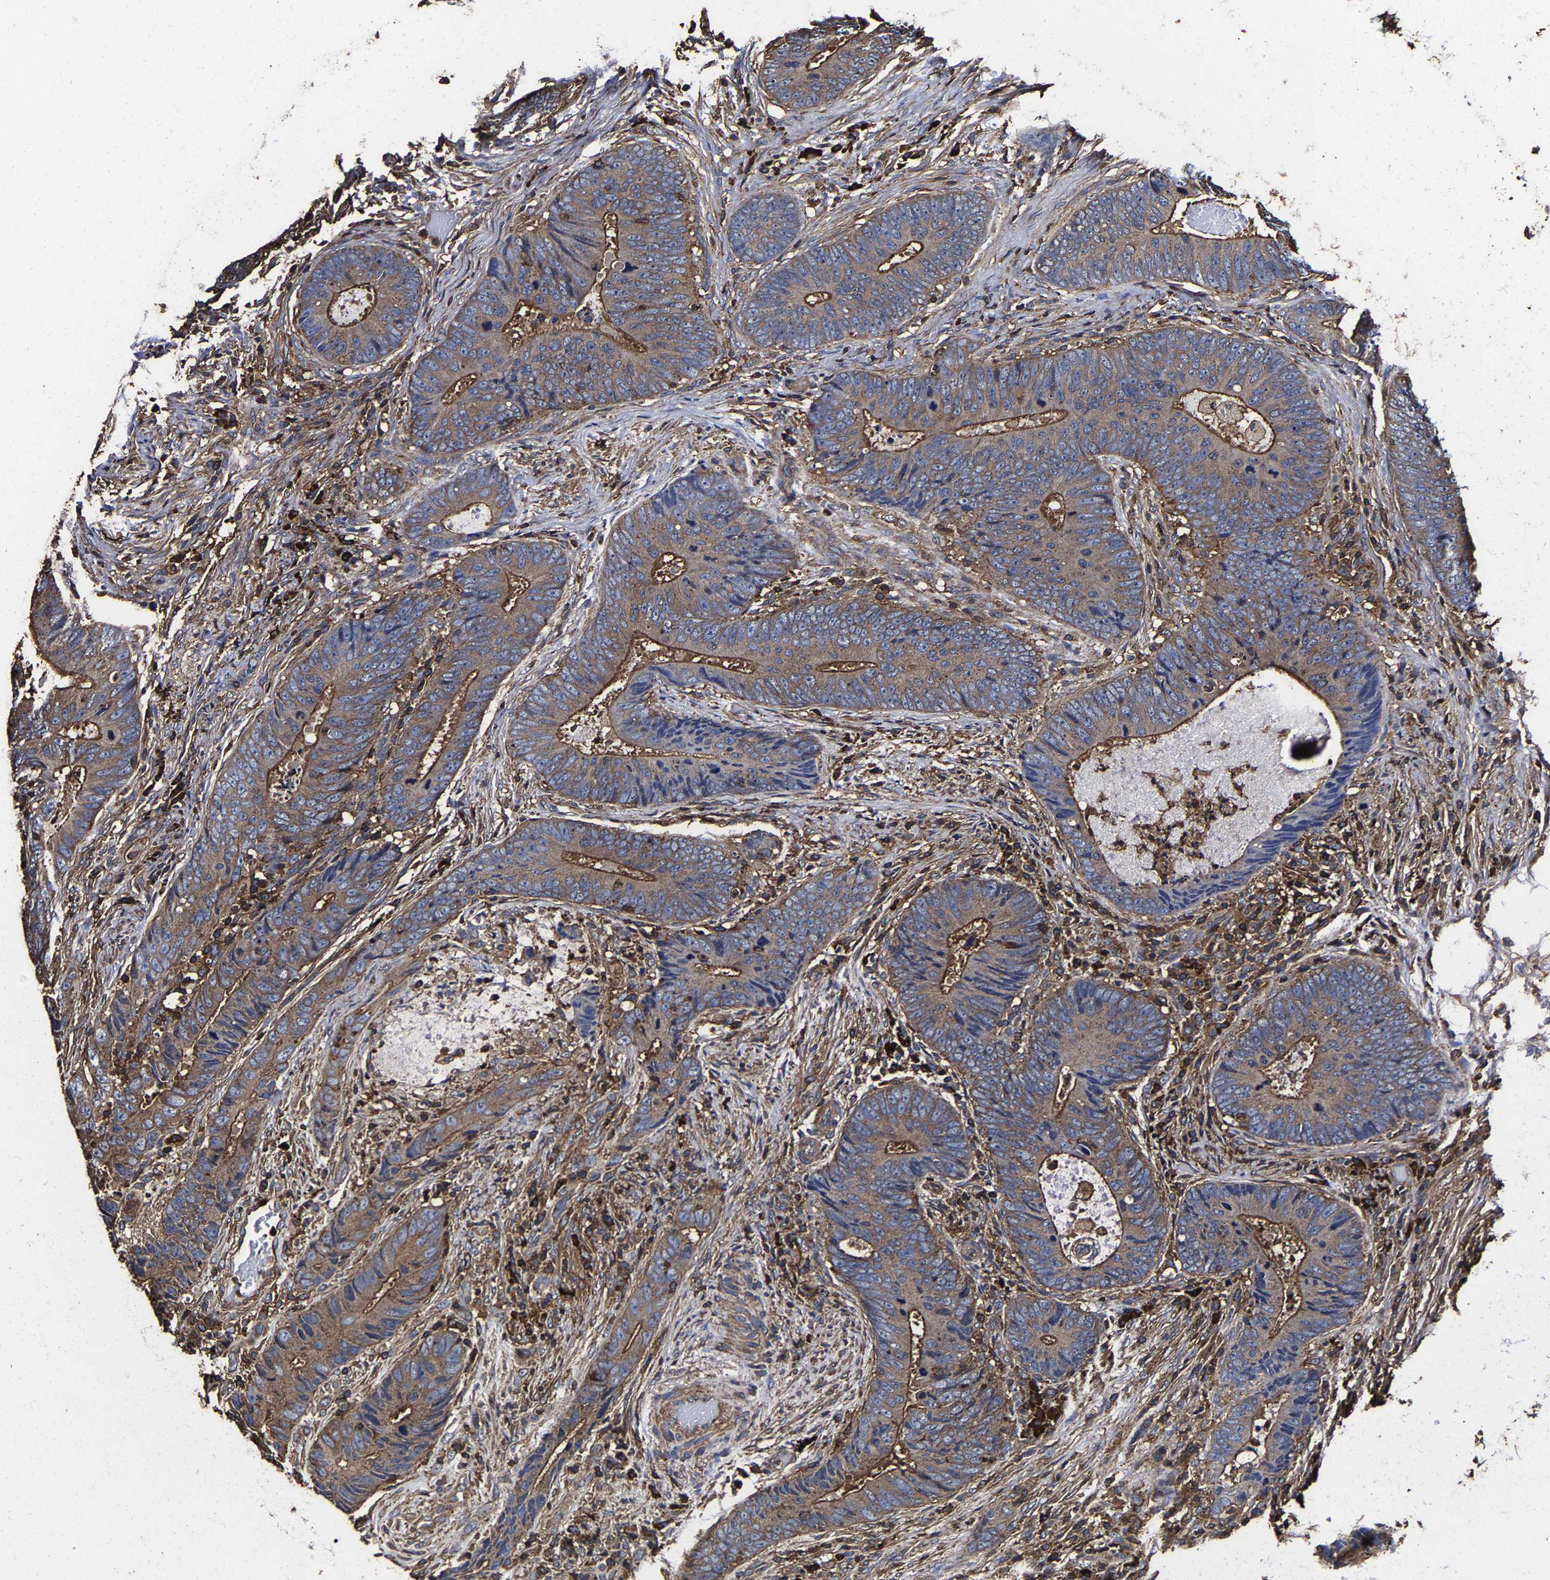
{"staining": {"intensity": "moderate", "quantity": ">75%", "location": "cytoplasmic/membranous"}, "tissue": "colorectal cancer", "cell_type": "Tumor cells", "image_type": "cancer", "snomed": [{"axis": "morphology", "description": "Adenocarcinoma, NOS"}, {"axis": "topography", "description": "Colon"}], "caption": "Colorectal cancer (adenocarcinoma) was stained to show a protein in brown. There is medium levels of moderate cytoplasmic/membranous staining in about >75% of tumor cells.", "gene": "SSH3", "patient": {"sex": "male", "age": 56}}